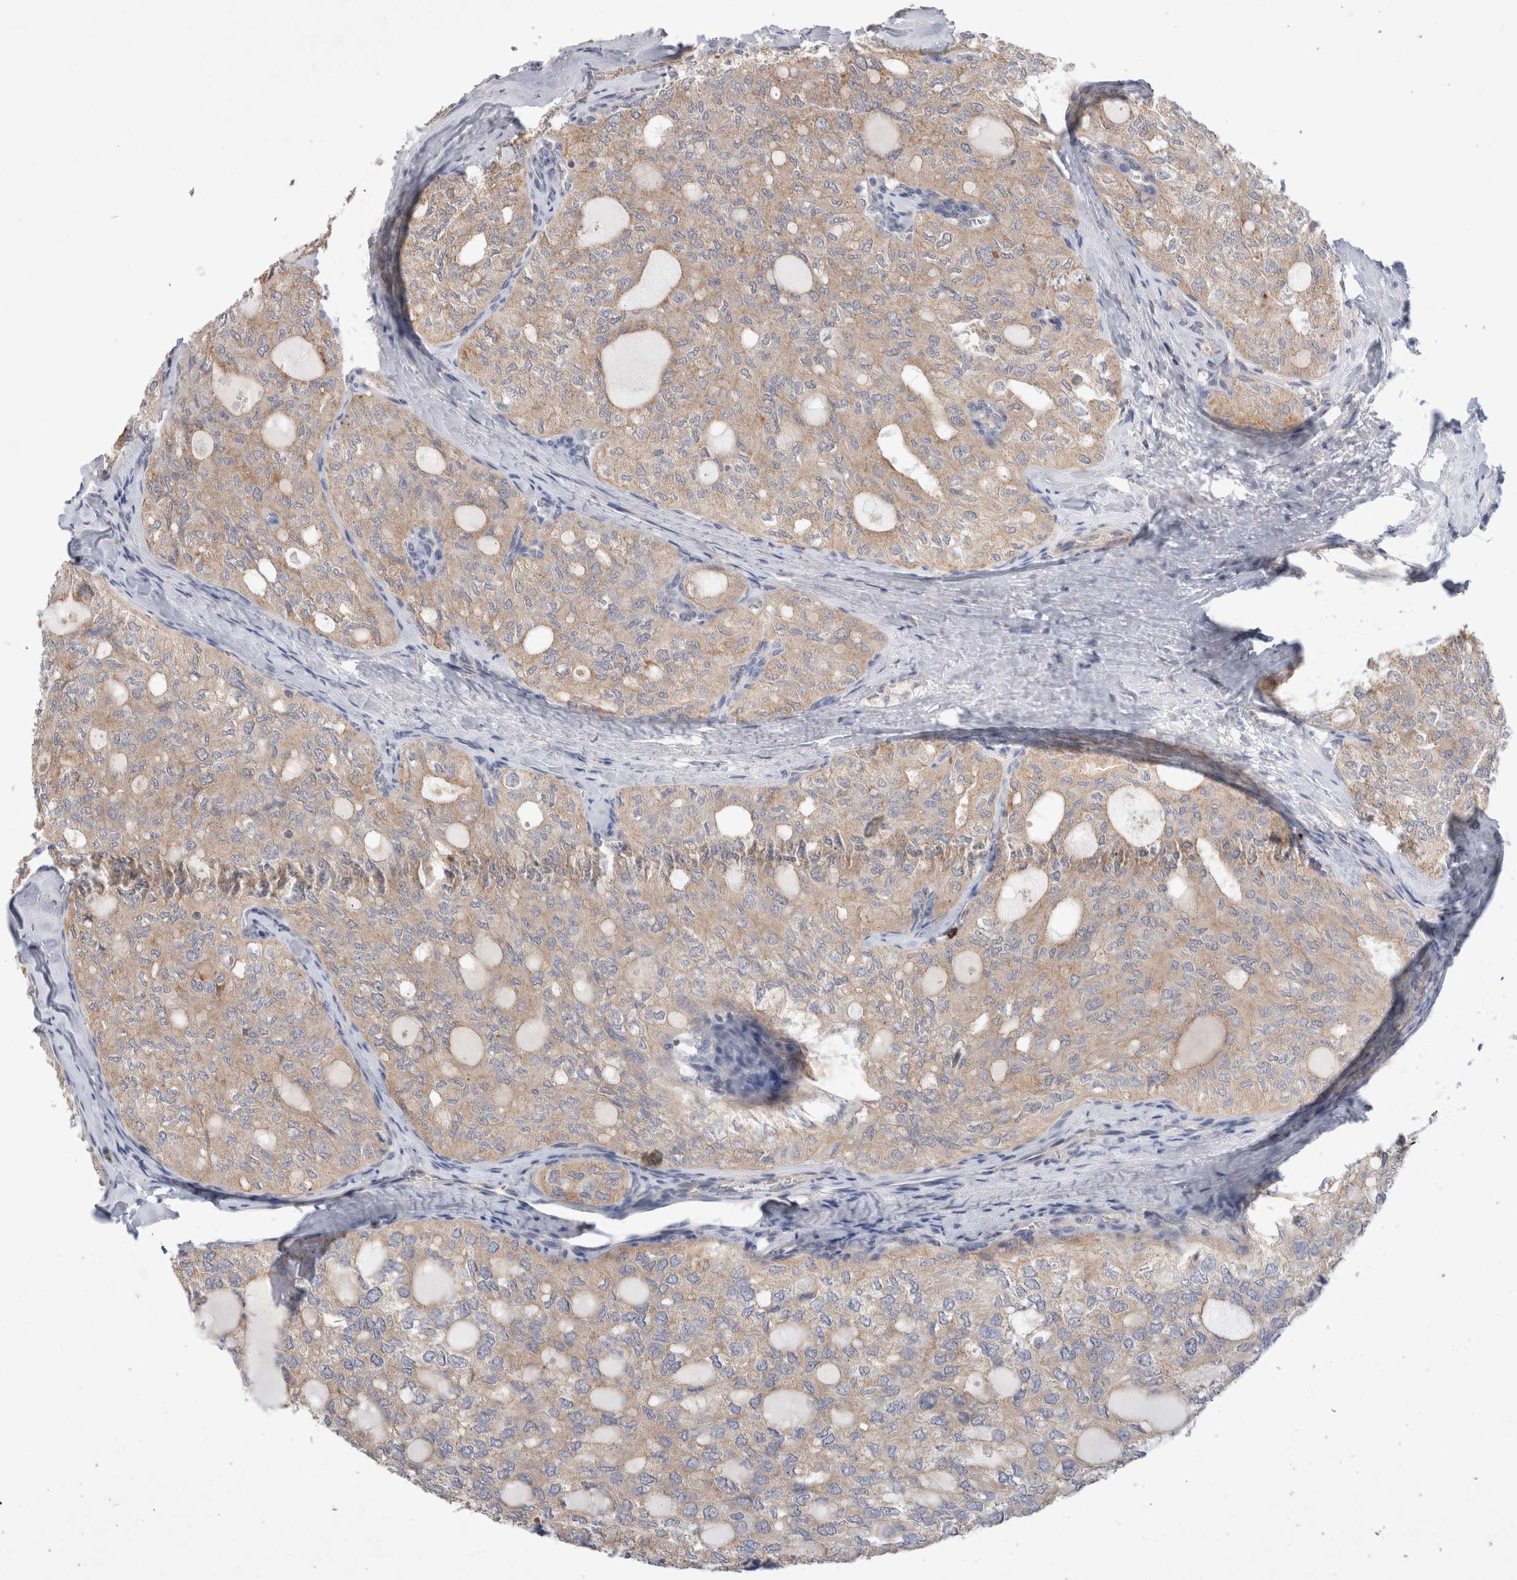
{"staining": {"intensity": "weak", "quantity": ">75%", "location": "cytoplasmic/membranous"}, "tissue": "thyroid cancer", "cell_type": "Tumor cells", "image_type": "cancer", "snomed": [{"axis": "morphology", "description": "Follicular adenoma carcinoma, NOS"}, {"axis": "topography", "description": "Thyroid gland"}], "caption": "Human thyroid cancer stained with a brown dye displays weak cytoplasmic/membranous positive expression in about >75% of tumor cells.", "gene": "IFT74", "patient": {"sex": "male", "age": 75}}